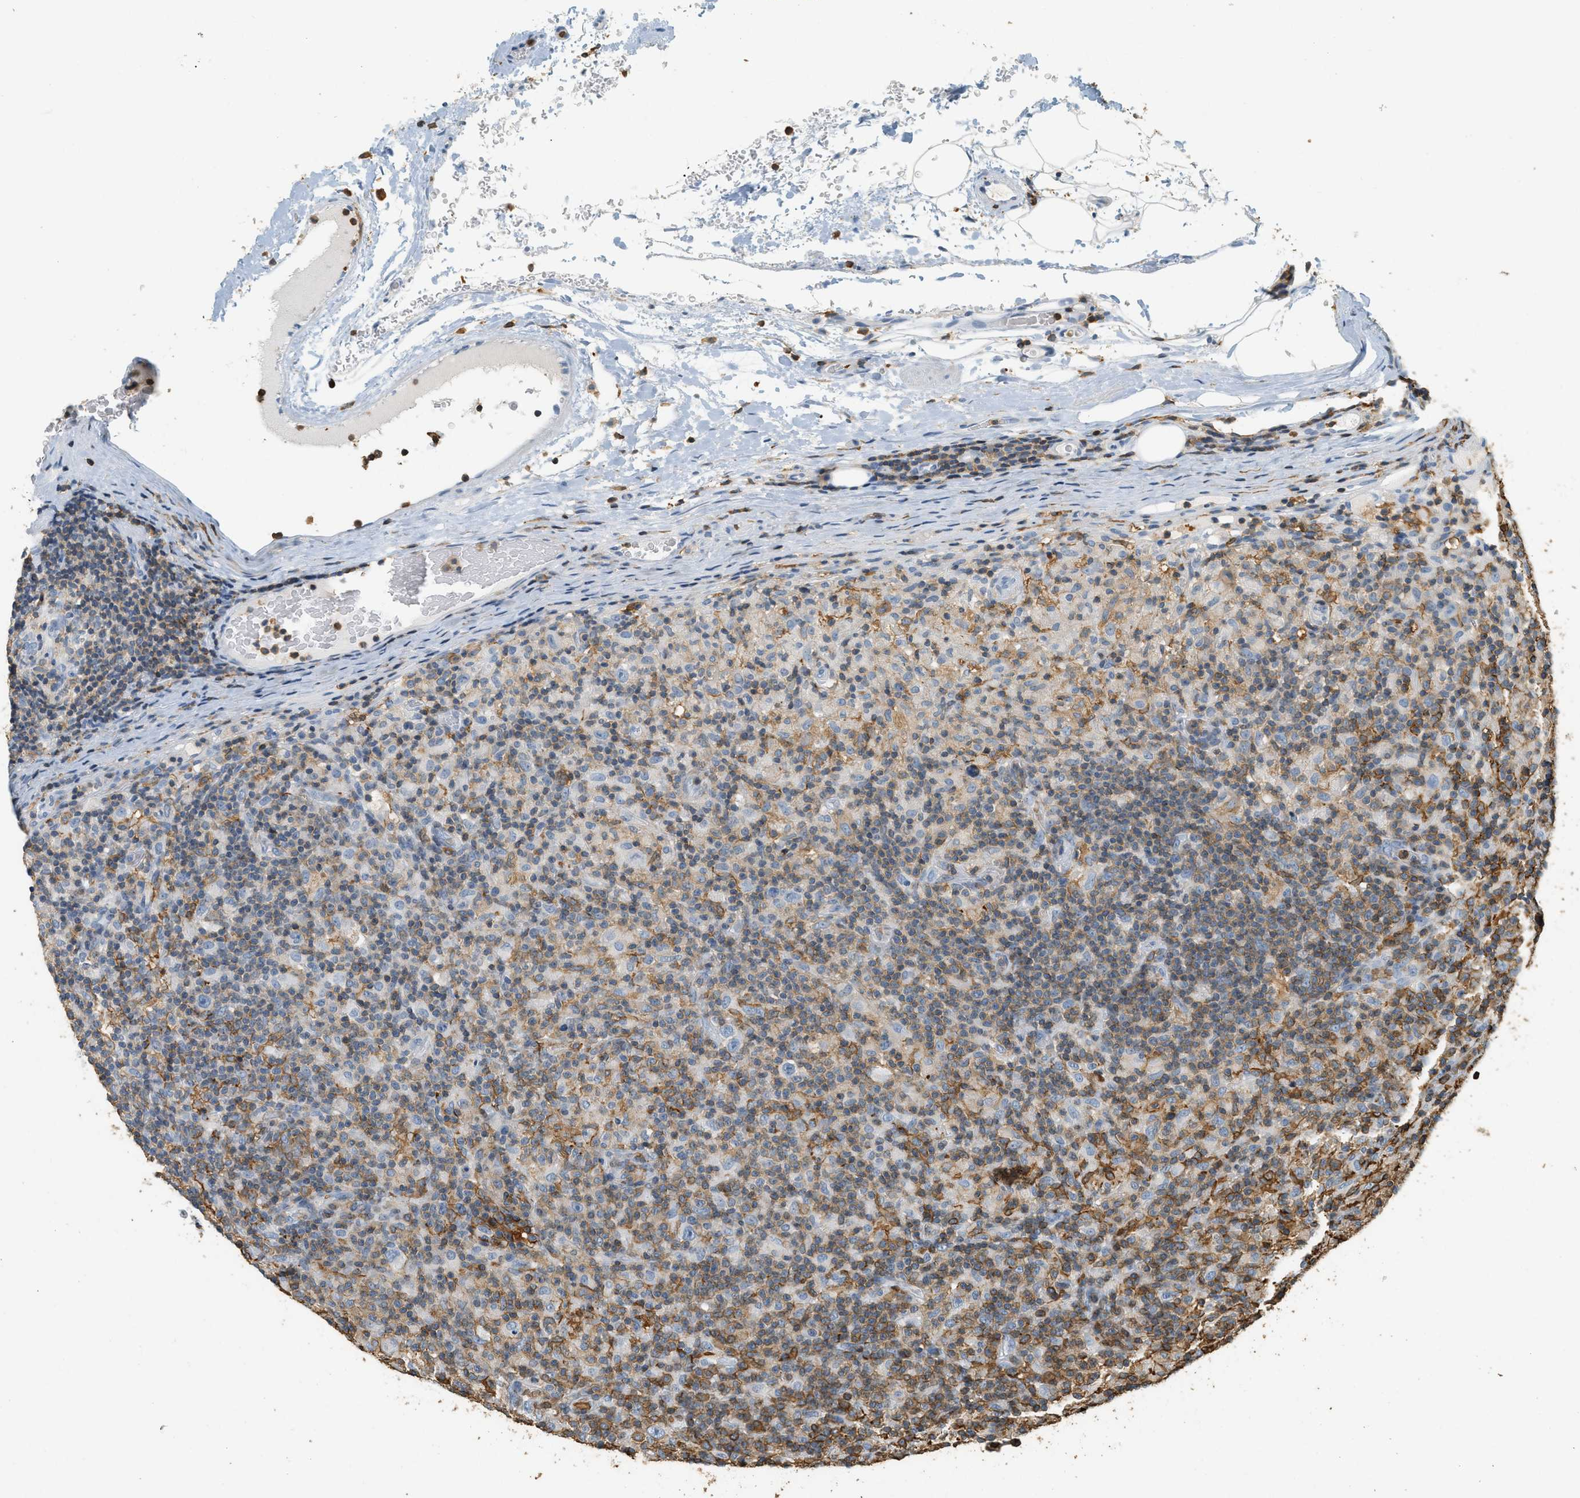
{"staining": {"intensity": "negative", "quantity": "none", "location": "none"}, "tissue": "lymphoma", "cell_type": "Tumor cells", "image_type": "cancer", "snomed": [{"axis": "morphology", "description": "Hodgkin's disease, NOS"}, {"axis": "topography", "description": "Lymph node"}], "caption": "Immunohistochemical staining of lymphoma displays no significant expression in tumor cells.", "gene": "LSP1", "patient": {"sex": "male", "age": 70}}